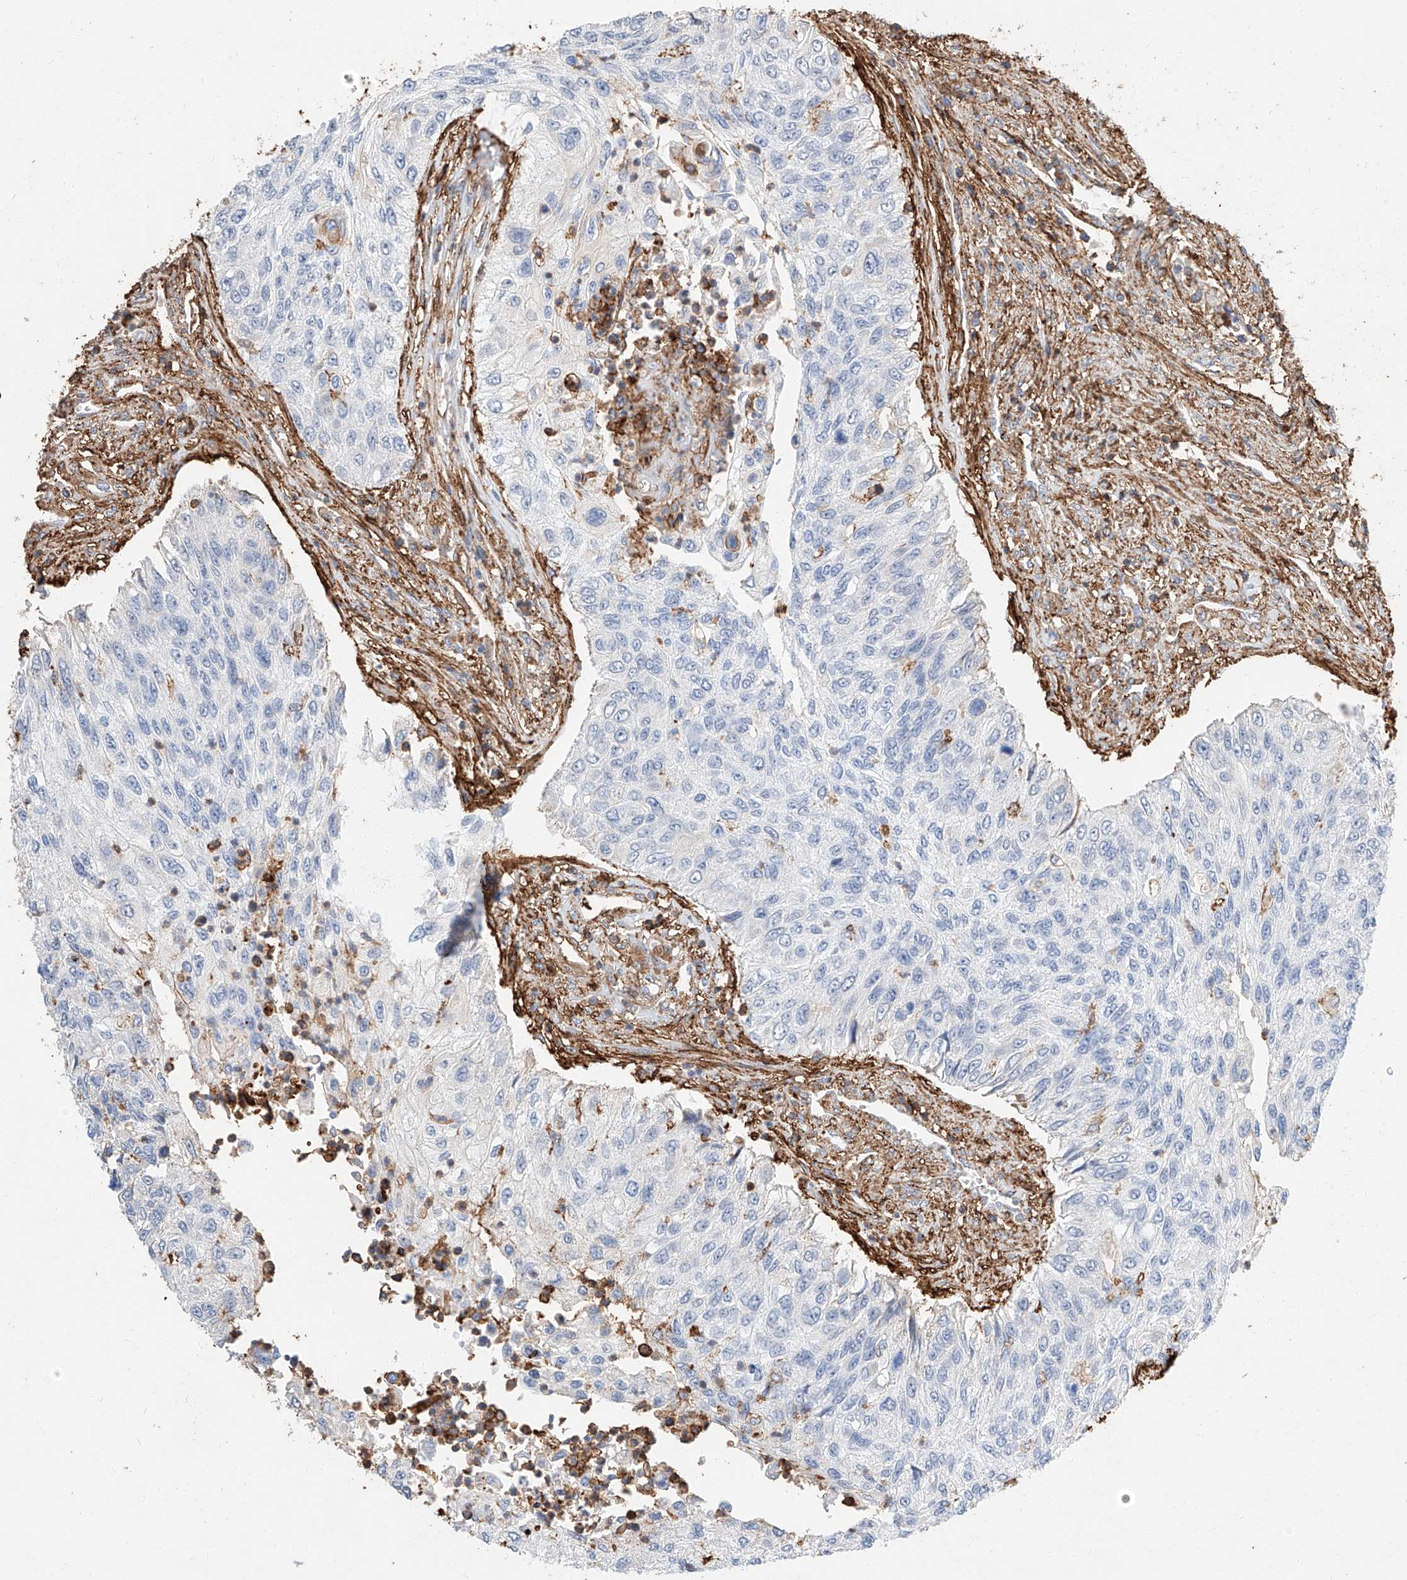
{"staining": {"intensity": "negative", "quantity": "none", "location": "none"}, "tissue": "urothelial cancer", "cell_type": "Tumor cells", "image_type": "cancer", "snomed": [{"axis": "morphology", "description": "Urothelial carcinoma, High grade"}, {"axis": "topography", "description": "Urinary bladder"}], "caption": "DAB (3,3'-diaminobenzidine) immunohistochemical staining of human high-grade urothelial carcinoma reveals no significant staining in tumor cells.", "gene": "WFS1", "patient": {"sex": "female", "age": 60}}